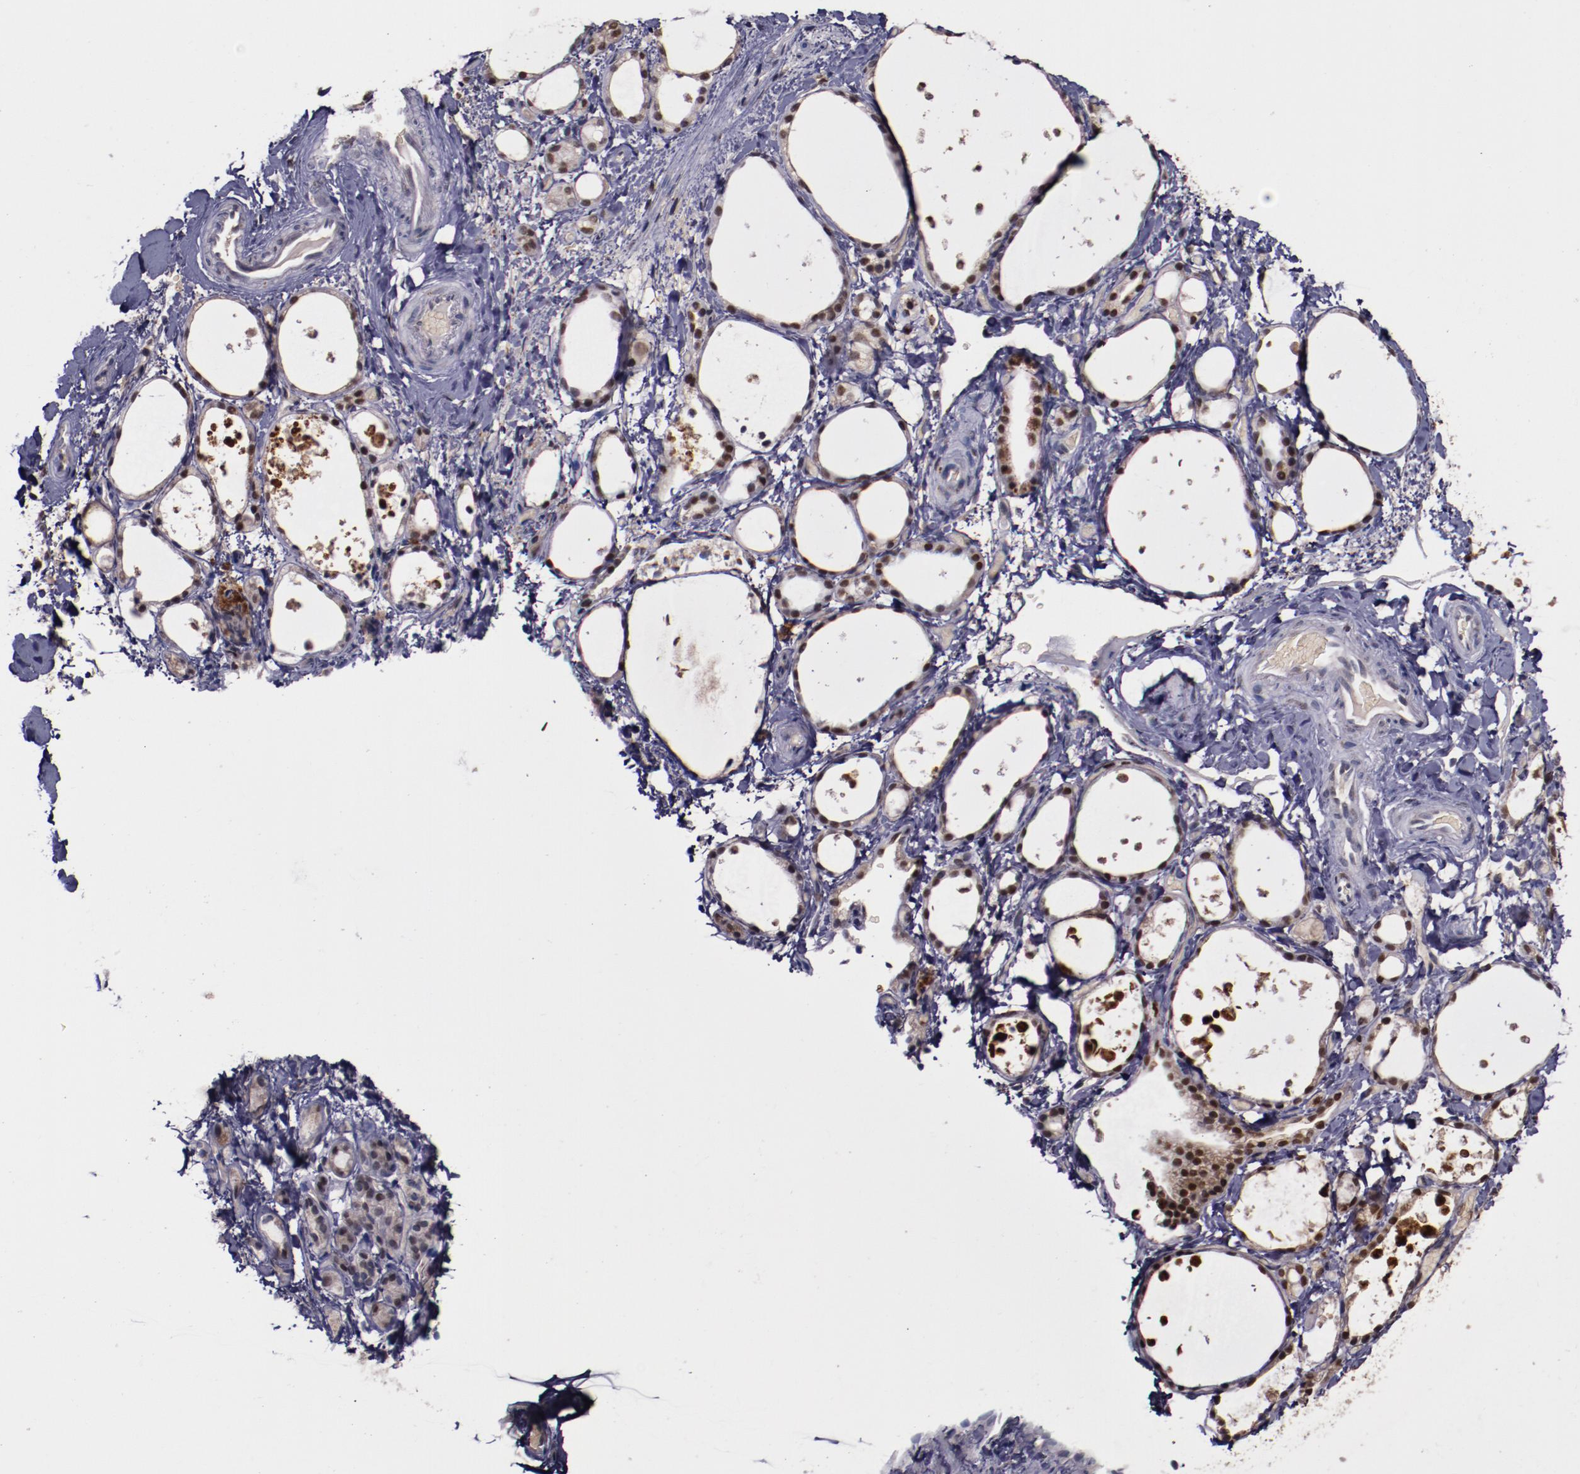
{"staining": {"intensity": "moderate", "quantity": ">75%", "location": "nuclear"}, "tissue": "thyroid gland", "cell_type": "Glandular cells", "image_type": "normal", "snomed": [{"axis": "morphology", "description": "Normal tissue, NOS"}, {"axis": "topography", "description": "Thyroid gland"}], "caption": "A high-resolution micrograph shows IHC staining of unremarkable thyroid gland, which reveals moderate nuclear expression in about >75% of glandular cells. (Brightfield microscopy of DAB IHC at high magnification).", "gene": "CHEK2", "patient": {"sex": "female", "age": 75}}